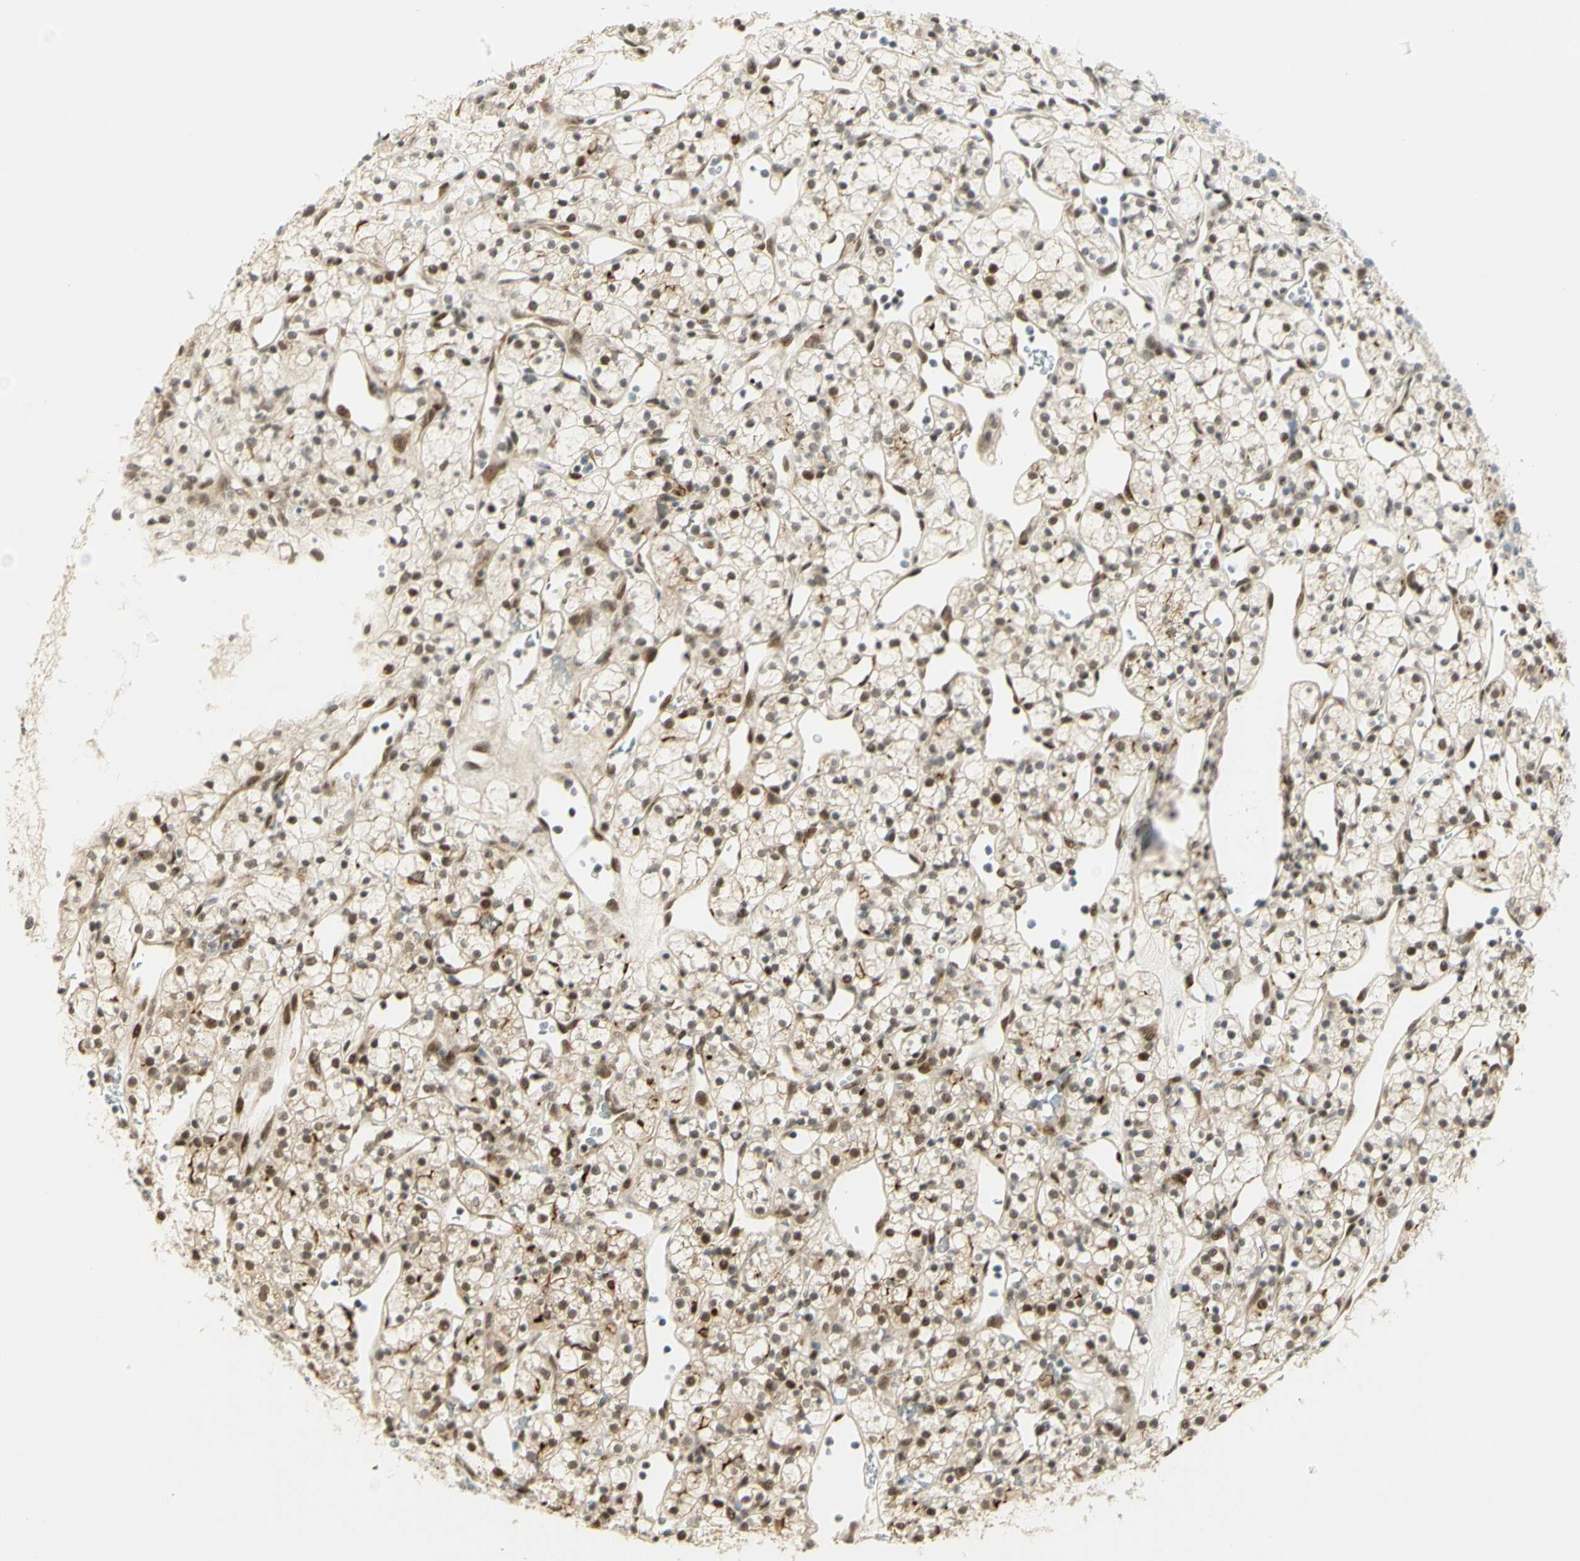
{"staining": {"intensity": "moderate", "quantity": ">75%", "location": "nuclear"}, "tissue": "renal cancer", "cell_type": "Tumor cells", "image_type": "cancer", "snomed": [{"axis": "morphology", "description": "Adenocarcinoma, NOS"}, {"axis": "topography", "description": "Kidney"}], "caption": "Immunohistochemical staining of renal cancer (adenocarcinoma) reveals medium levels of moderate nuclear protein expression in about >75% of tumor cells.", "gene": "DDX1", "patient": {"sex": "female", "age": 60}}